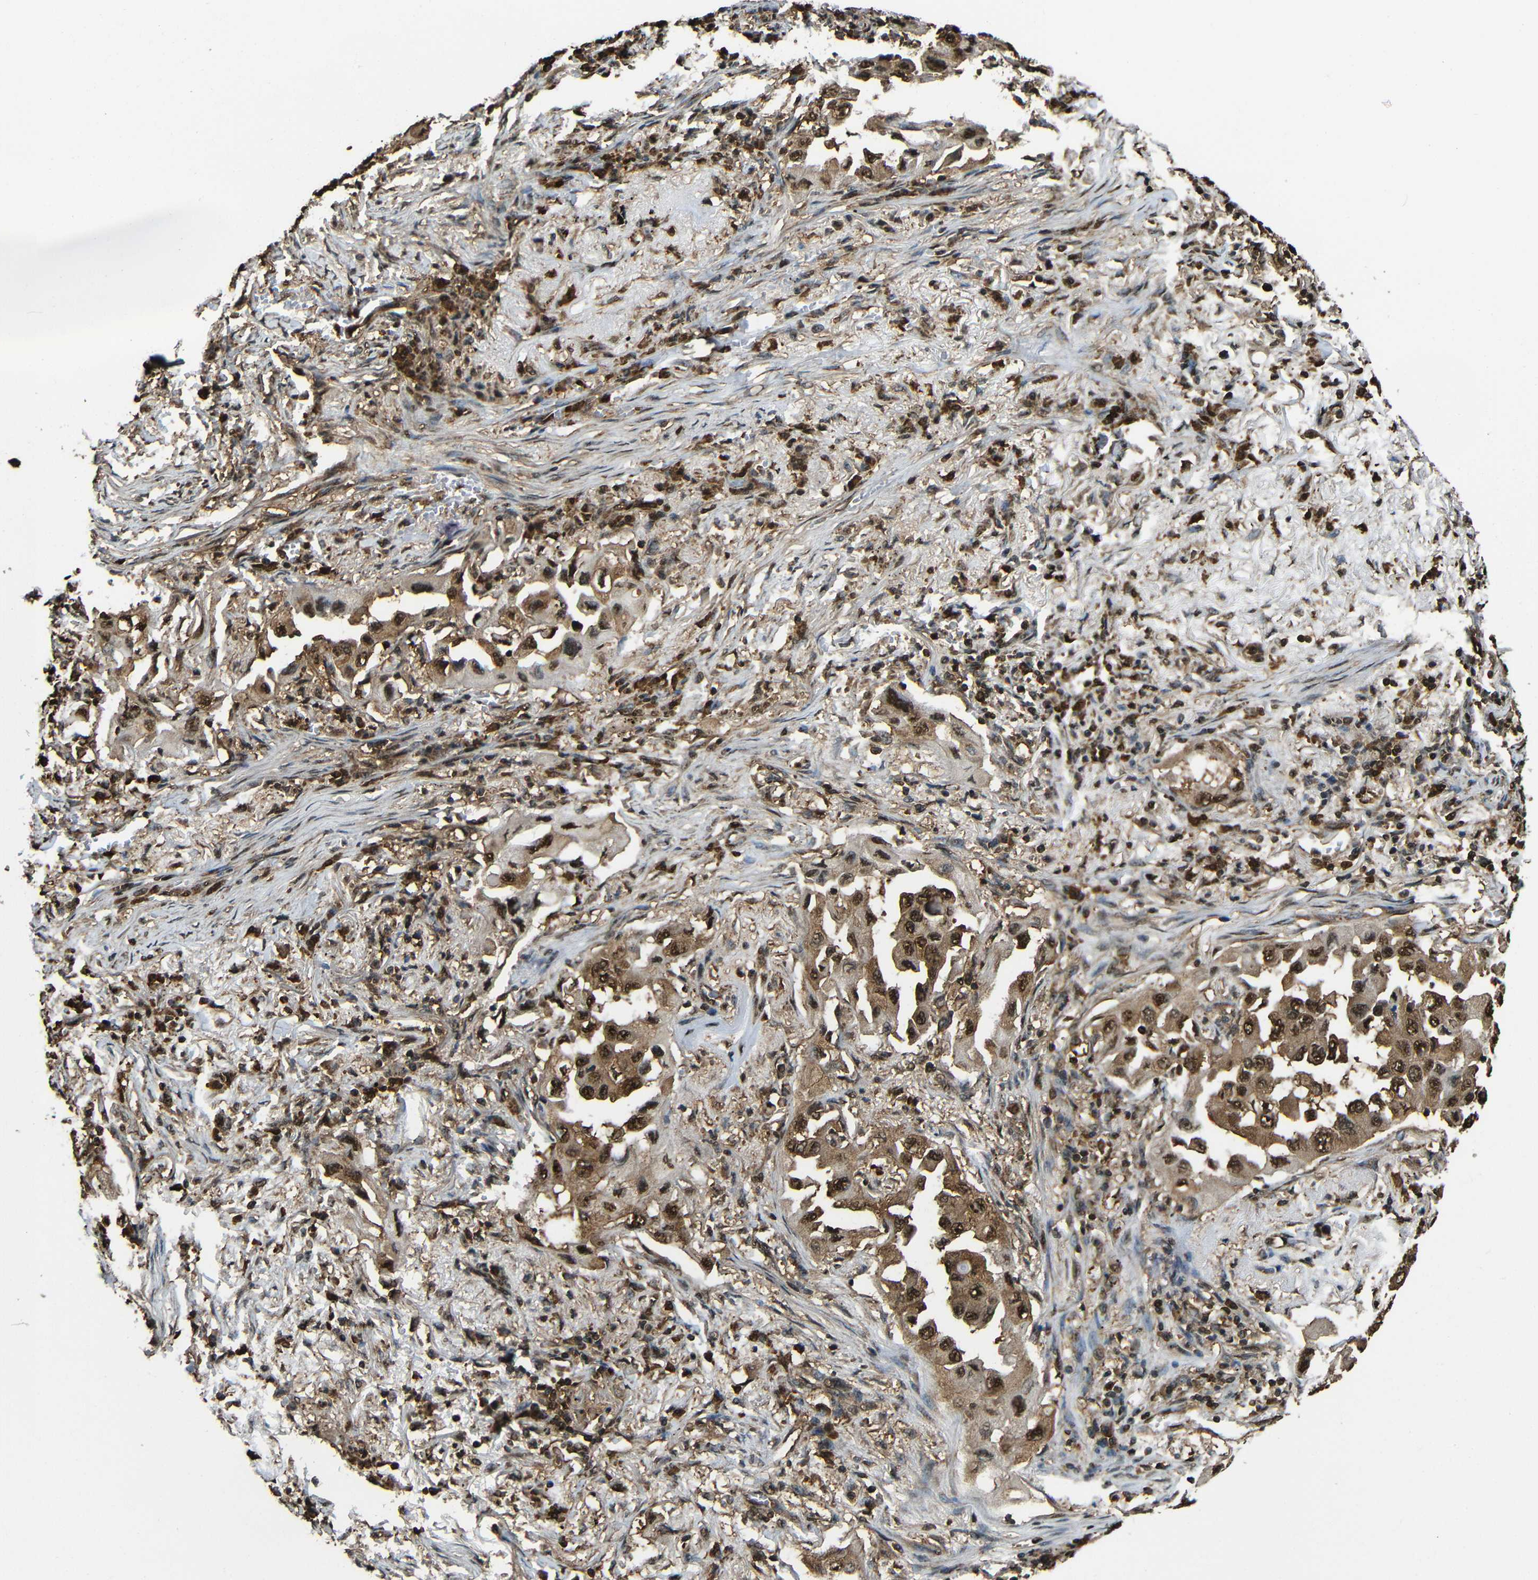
{"staining": {"intensity": "strong", "quantity": ">75%", "location": "cytoplasmic/membranous,nuclear"}, "tissue": "lung cancer", "cell_type": "Tumor cells", "image_type": "cancer", "snomed": [{"axis": "morphology", "description": "Adenocarcinoma, NOS"}, {"axis": "topography", "description": "Lung"}], "caption": "IHC (DAB) staining of human adenocarcinoma (lung) exhibits strong cytoplasmic/membranous and nuclear protein positivity in approximately >75% of tumor cells.", "gene": "VCP", "patient": {"sex": "female", "age": 65}}